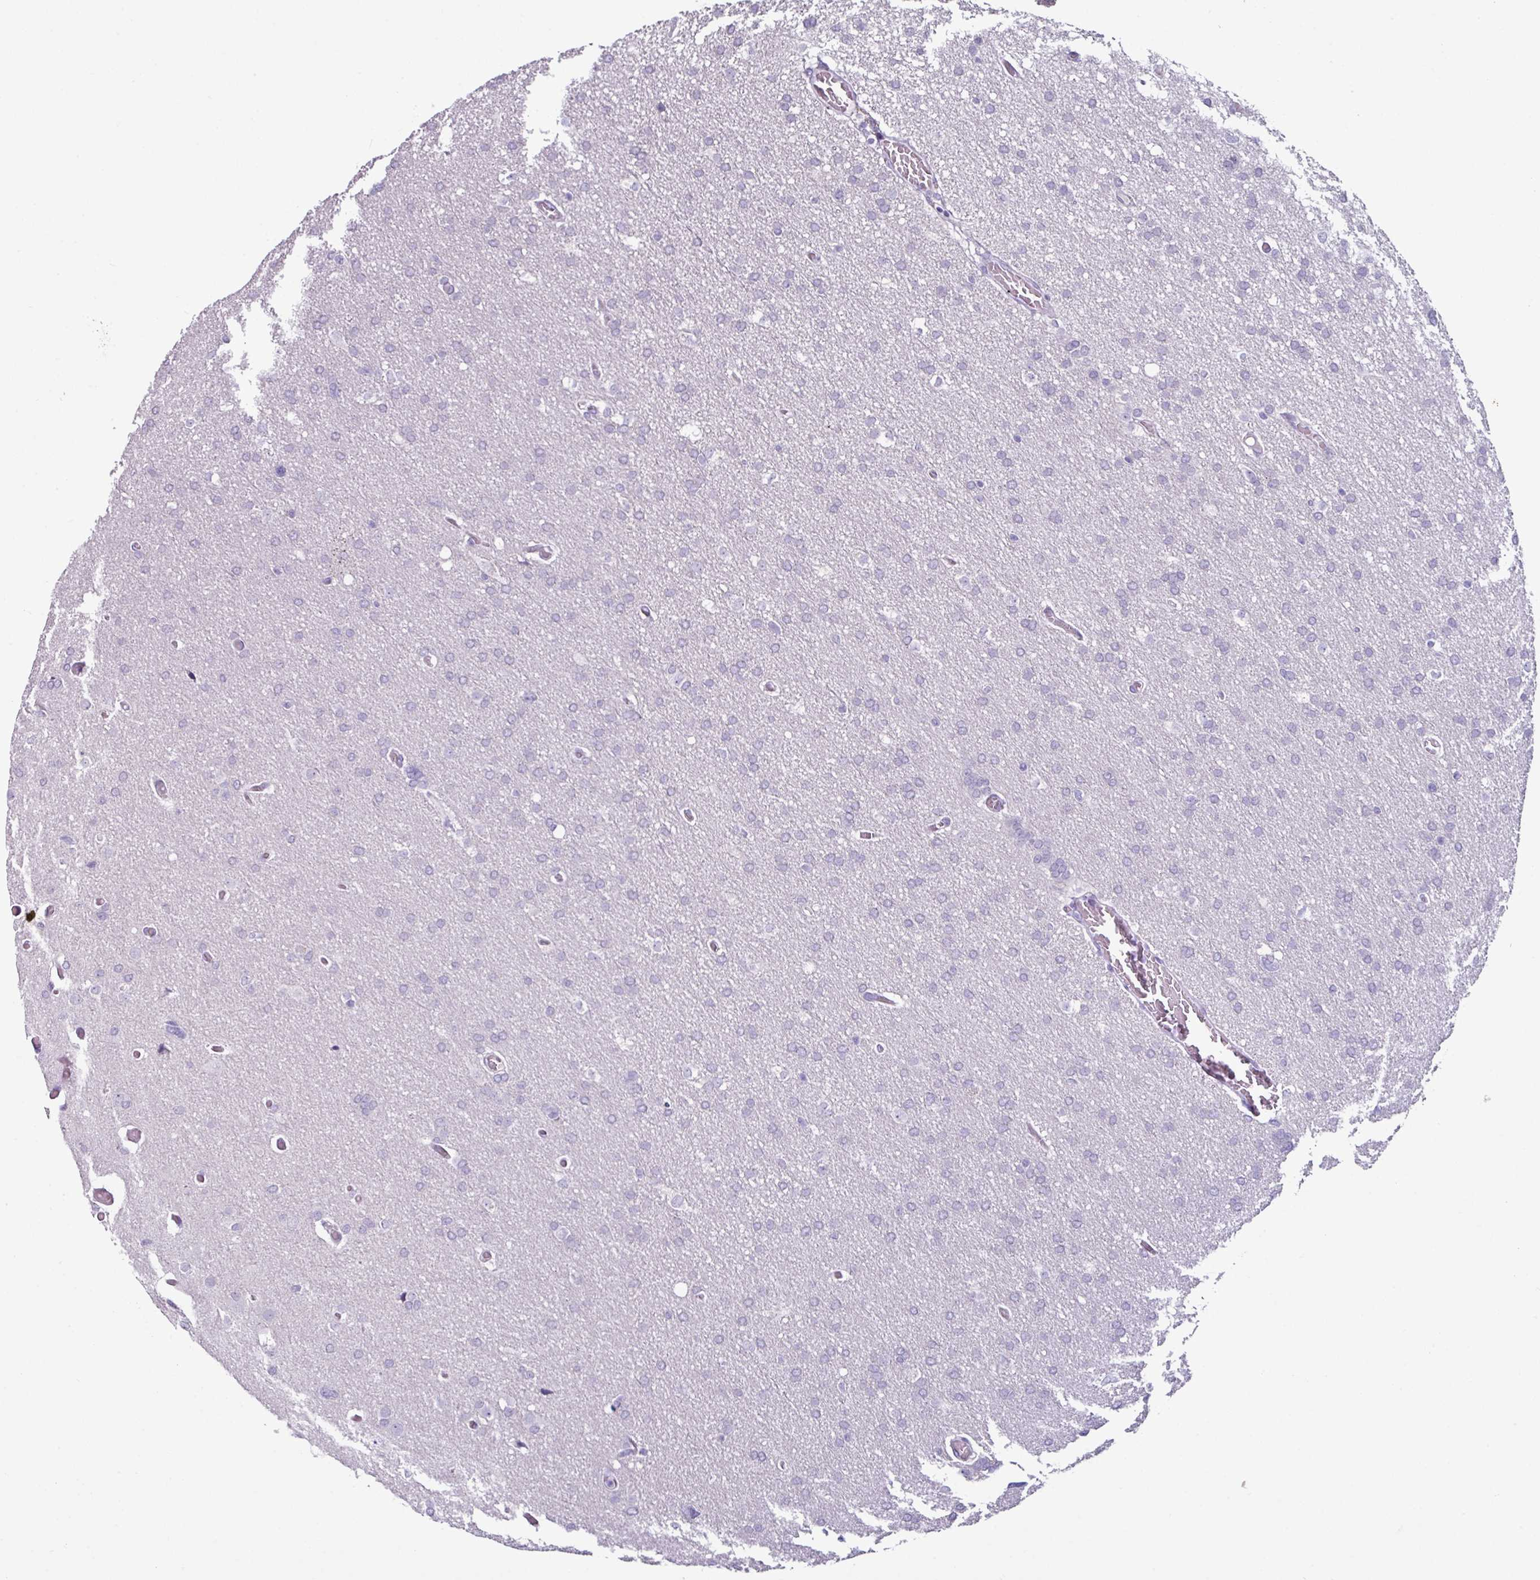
{"staining": {"intensity": "negative", "quantity": "none", "location": "none"}, "tissue": "glioma", "cell_type": "Tumor cells", "image_type": "cancer", "snomed": [{"axis": "morphology", "description": "Glioma, malignant, High grade"}, {"axis": "topography", "description": "Cerebral cortex"}], "caption": "Malignant glioma (high-grade) was stained to show a protein in brown. There is no significant staining in tumor cells.", "gene": "GLP2R", "patient": {"sex": "female", "age": 36}}